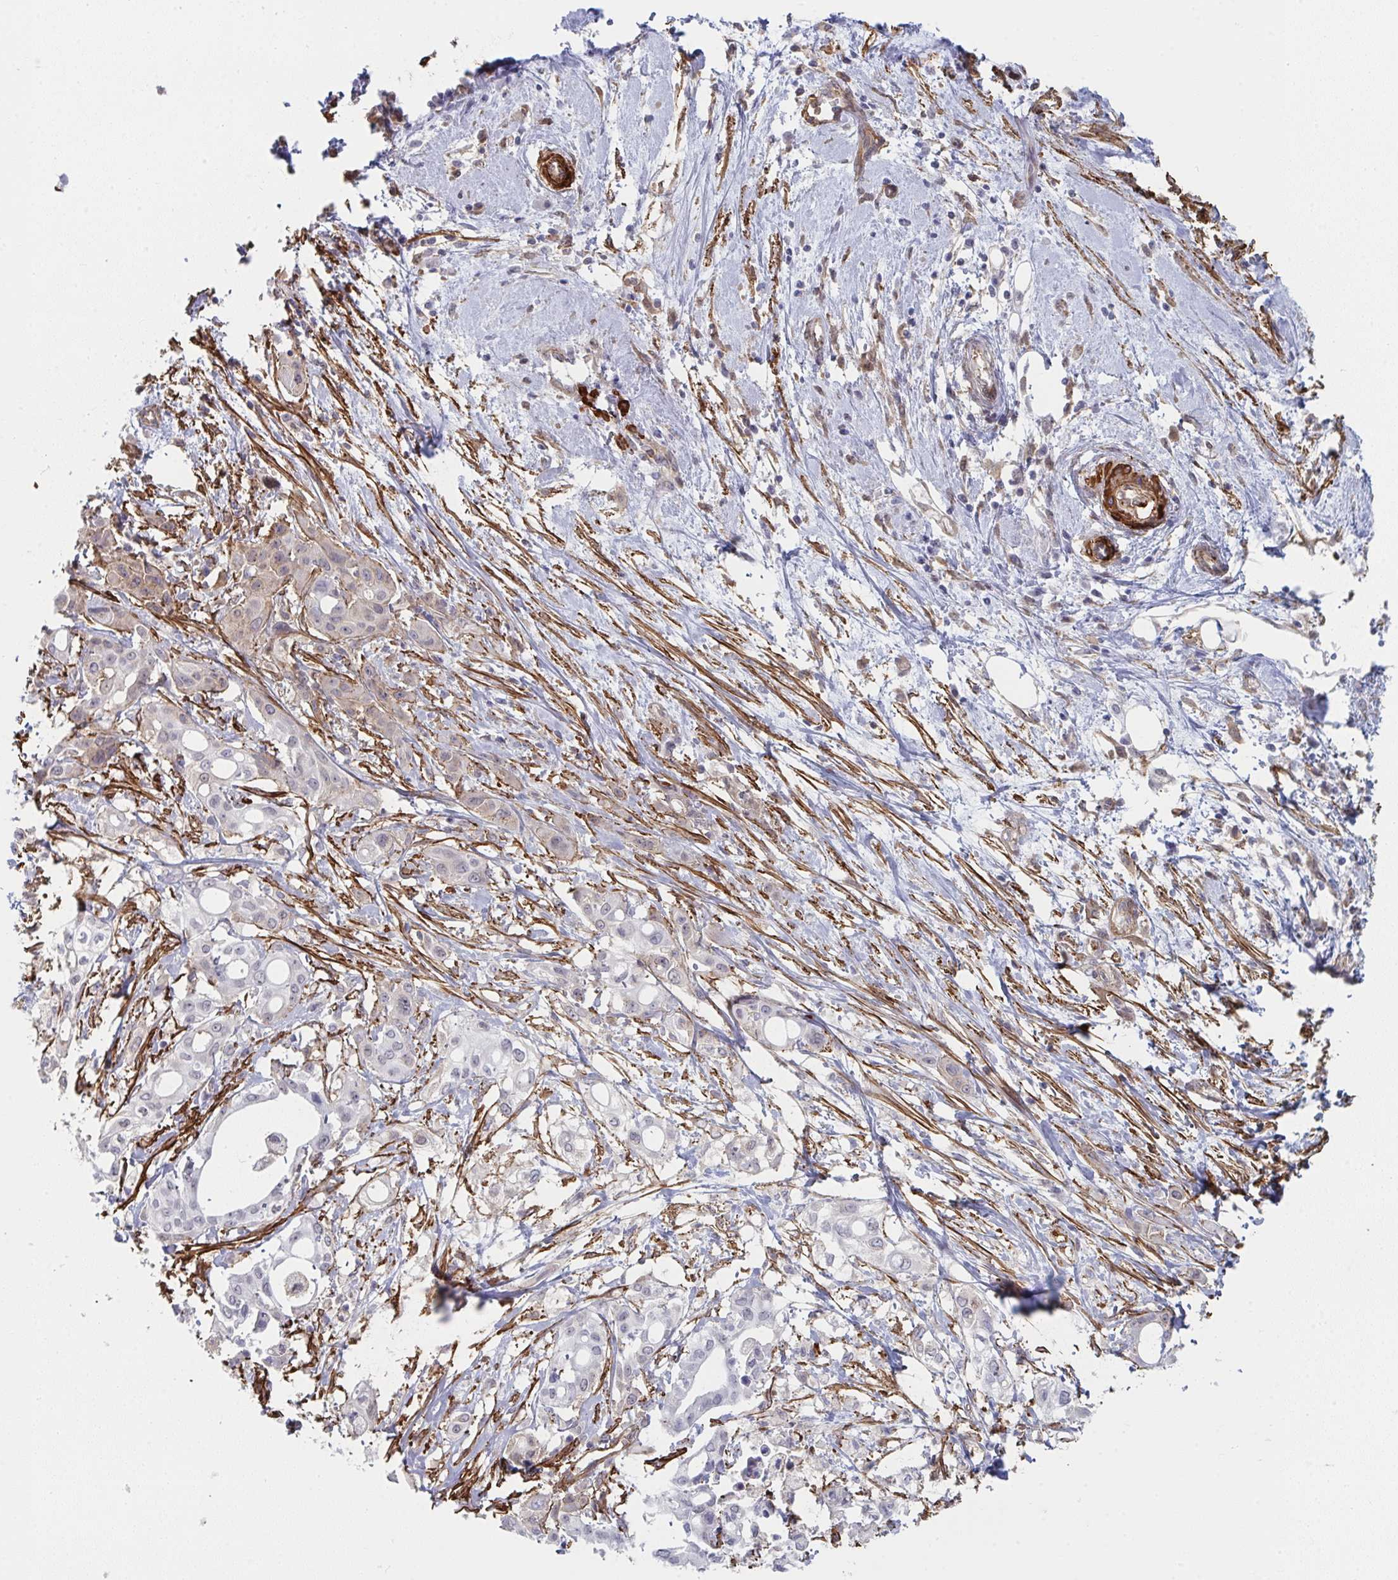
{"staining": {"intensity": "negative", "quantity": "none", "location": "none"}, "tissue": "pancreatic cancer", "cell_type": "Tumor cells", "image_type": "cancer", "snomed": [{"axis": "morphology", "description": "Adenocarcinoma, NOS"}, {"axis": "topography", "description": "Pancreas"}], "caption": "Protein analysis of pancreatic cancer (adenocarcinoma) displays no significant positivity in tumor cells.", "gene": "NEURL4", "patient": {"sex": "female", "age": 68}}